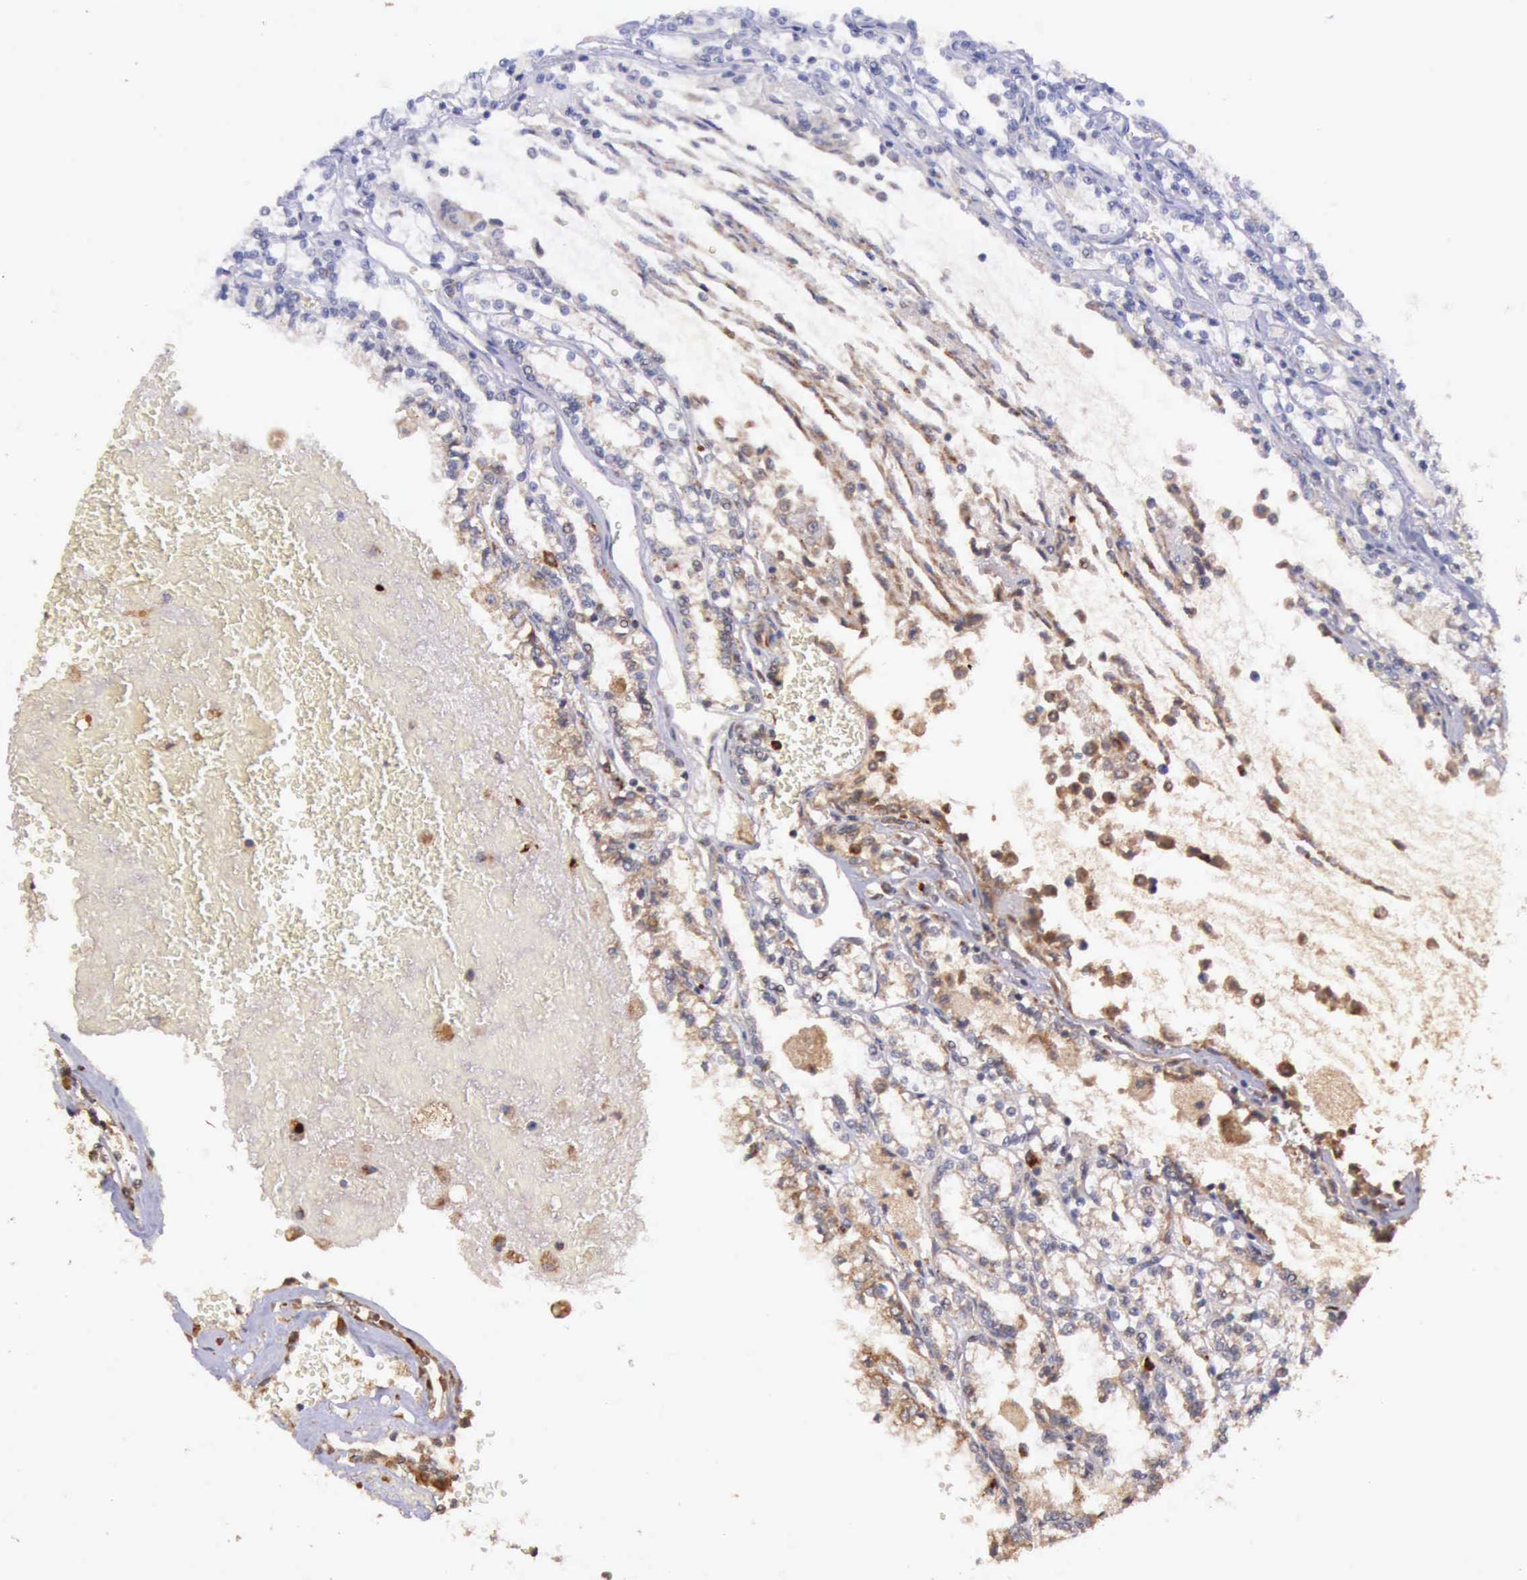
{"staining": {"intensity": "weak", "quantity": "25%-75%", "location": "cytoplasmic/membranous"}, "tissue": "renal cancer", "cell_type": "Tumor cells", "image_type": "cancer", "snomed": [{"axis": "morphology", "description": "Adenocarcinoma, NOS"}, {"axis": "topography", "description": "Kidney"}], "caption": "IHC (DAB (3,3'-diaminobenzidine)) staining of renal adenocarcinoma exhibits weak cytoplasmic/membranous protein staining in approximately 25%-75% of tumor cells.", "gene": "ARMCX3", "patient": {"sex": "female", "age": 56}}